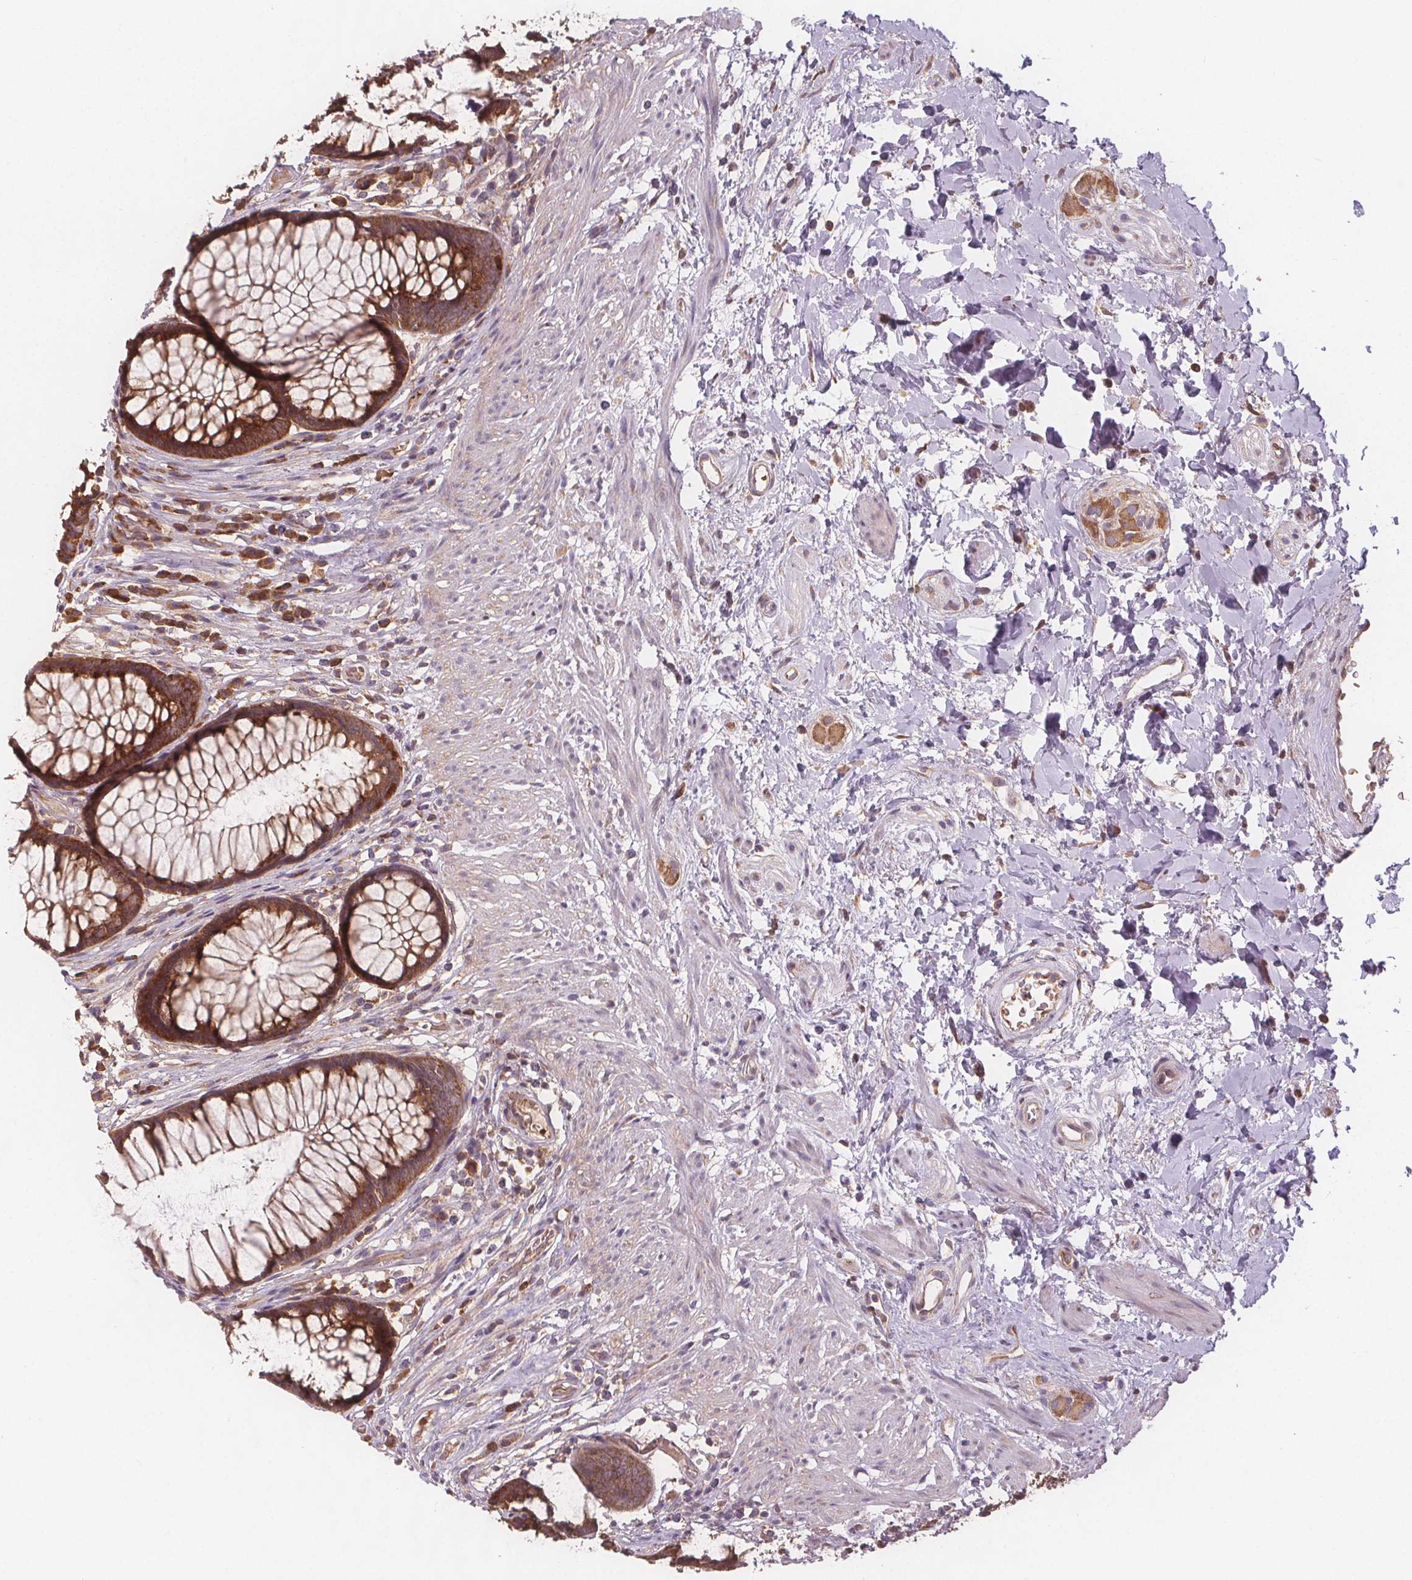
{"staining": {"intensity": "moderate", "quantity": ">75%", "location": "cytoplasmic/membranous"}, "tissue": "rectum", "cell_type": "Glandular cells", "image_type": "normal", "snomed": [{"axis": "morphology", "description": "Normal tissue, NOS"}, {"axis": "topography", "description": "Smooth muscle"}, {"axis": "topography", "description": "Rectum"}], "caption": "An image of rectum stained for a protein exhibits moderate cytoplasmic/membranous brown staining in glandular cells. The protein of interest is stained brown, and the nuclei are stained in blue (DAB (3,3'-diaminobenzidine) IHC with brightfield microscopy, high magnification).", "gene": "EIF3D", "patient": {"sex": "male", "age": 53}}